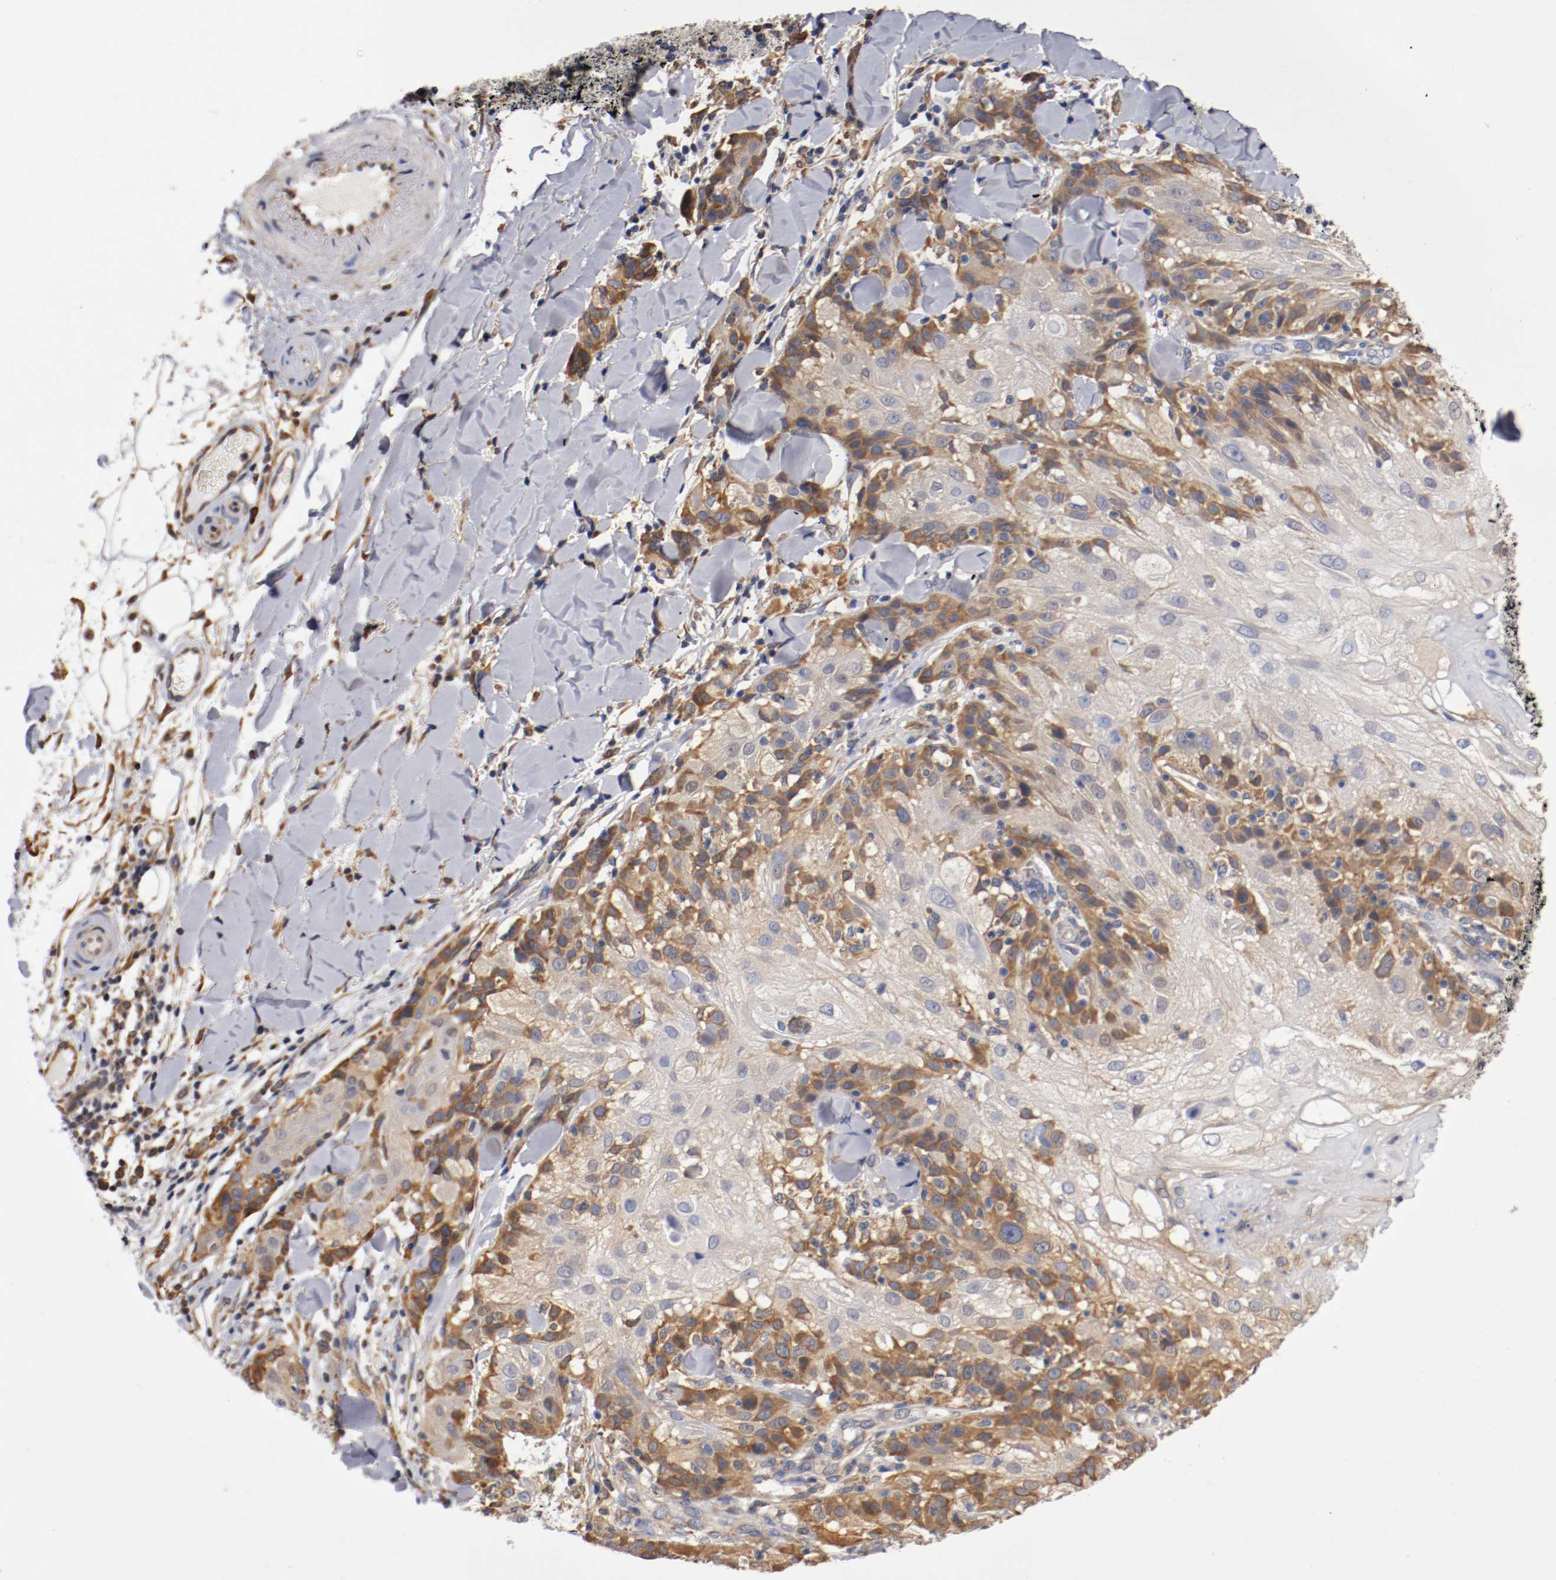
{"staining": {"intensity": "weak", "quantity": ">75%", "location": "cytoplasmic/membranous"}, "tissue": "skin cancer", "cell_type": "Tumor cells", "image_type": "cancer", "snomed": [{"axis": "morphology", "description": "Normal tissue, NOS"}, {"axis": "morphology", "description": "Squamous cell carcinoma, NOS"}, {"axis": "topography", "description": "Skin"}], "caption": "Brown immunohistochemical staining in human skin cancer (squamous cell carcinoma) exhibits weak cytoplasmic/membranous staining in approximately >75% of tumor cells.", "gene": "TNFSF13", "patient": {"sex": "female", "age": 83}}